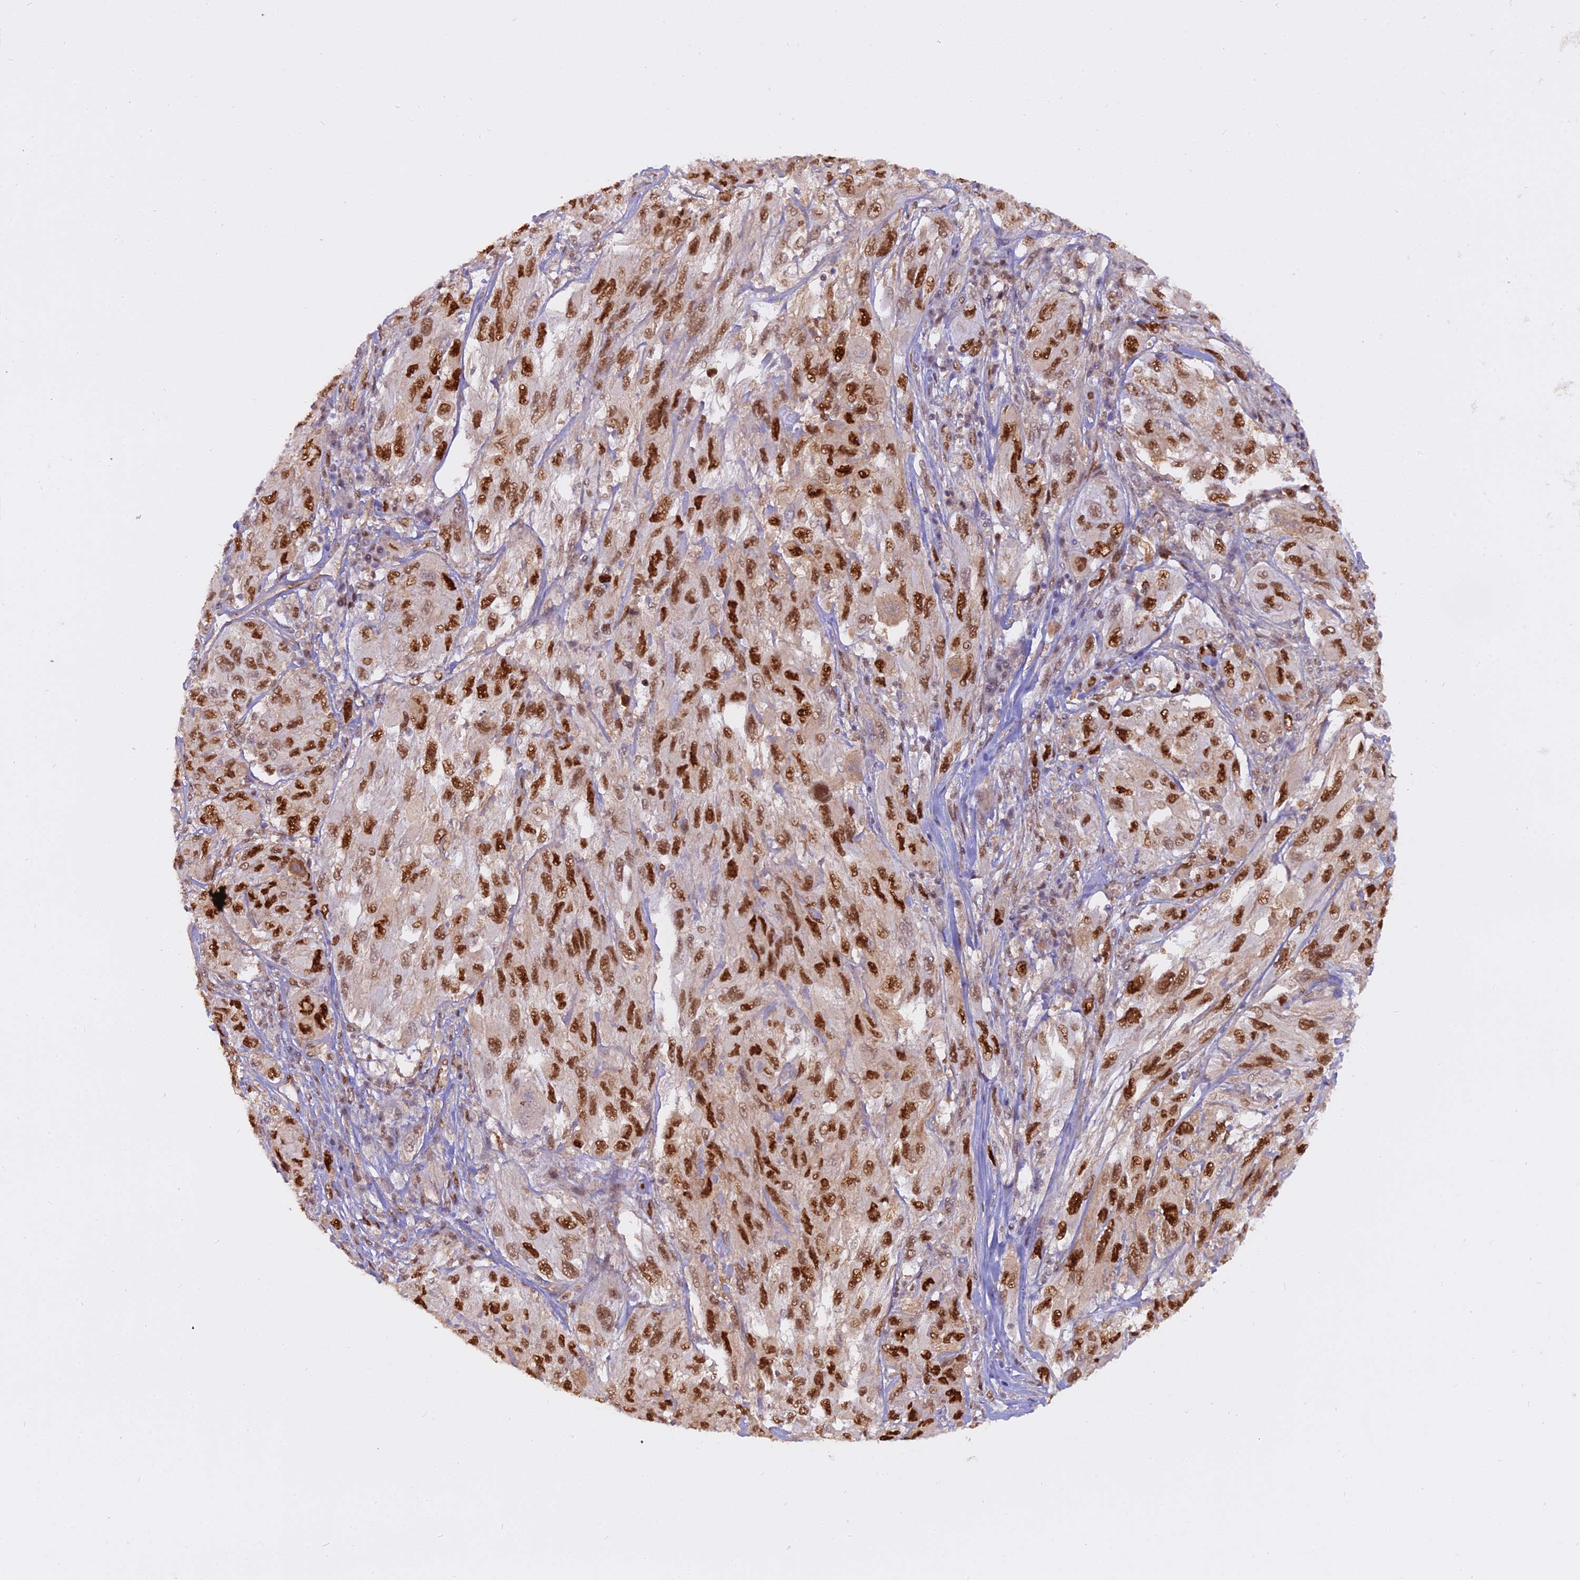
{"staining": {"intensity": "strong", "quantity": ">75%", "location": "nuclear"}, "tissue": "melanoma", "cell_type": "Tumor cells", "image_type": "cancer", "snomed": [{"axis": "morphology", "description": "Malignant melanoma, NOS"}, {"axis": "topography", "description": "Skin"}], "caption": "Malignant melanoma stained with a protein marker shows strong staining in tumor cells.", "gene": "NPEPL1", "patient": {"sex": "female", "age": 91}}